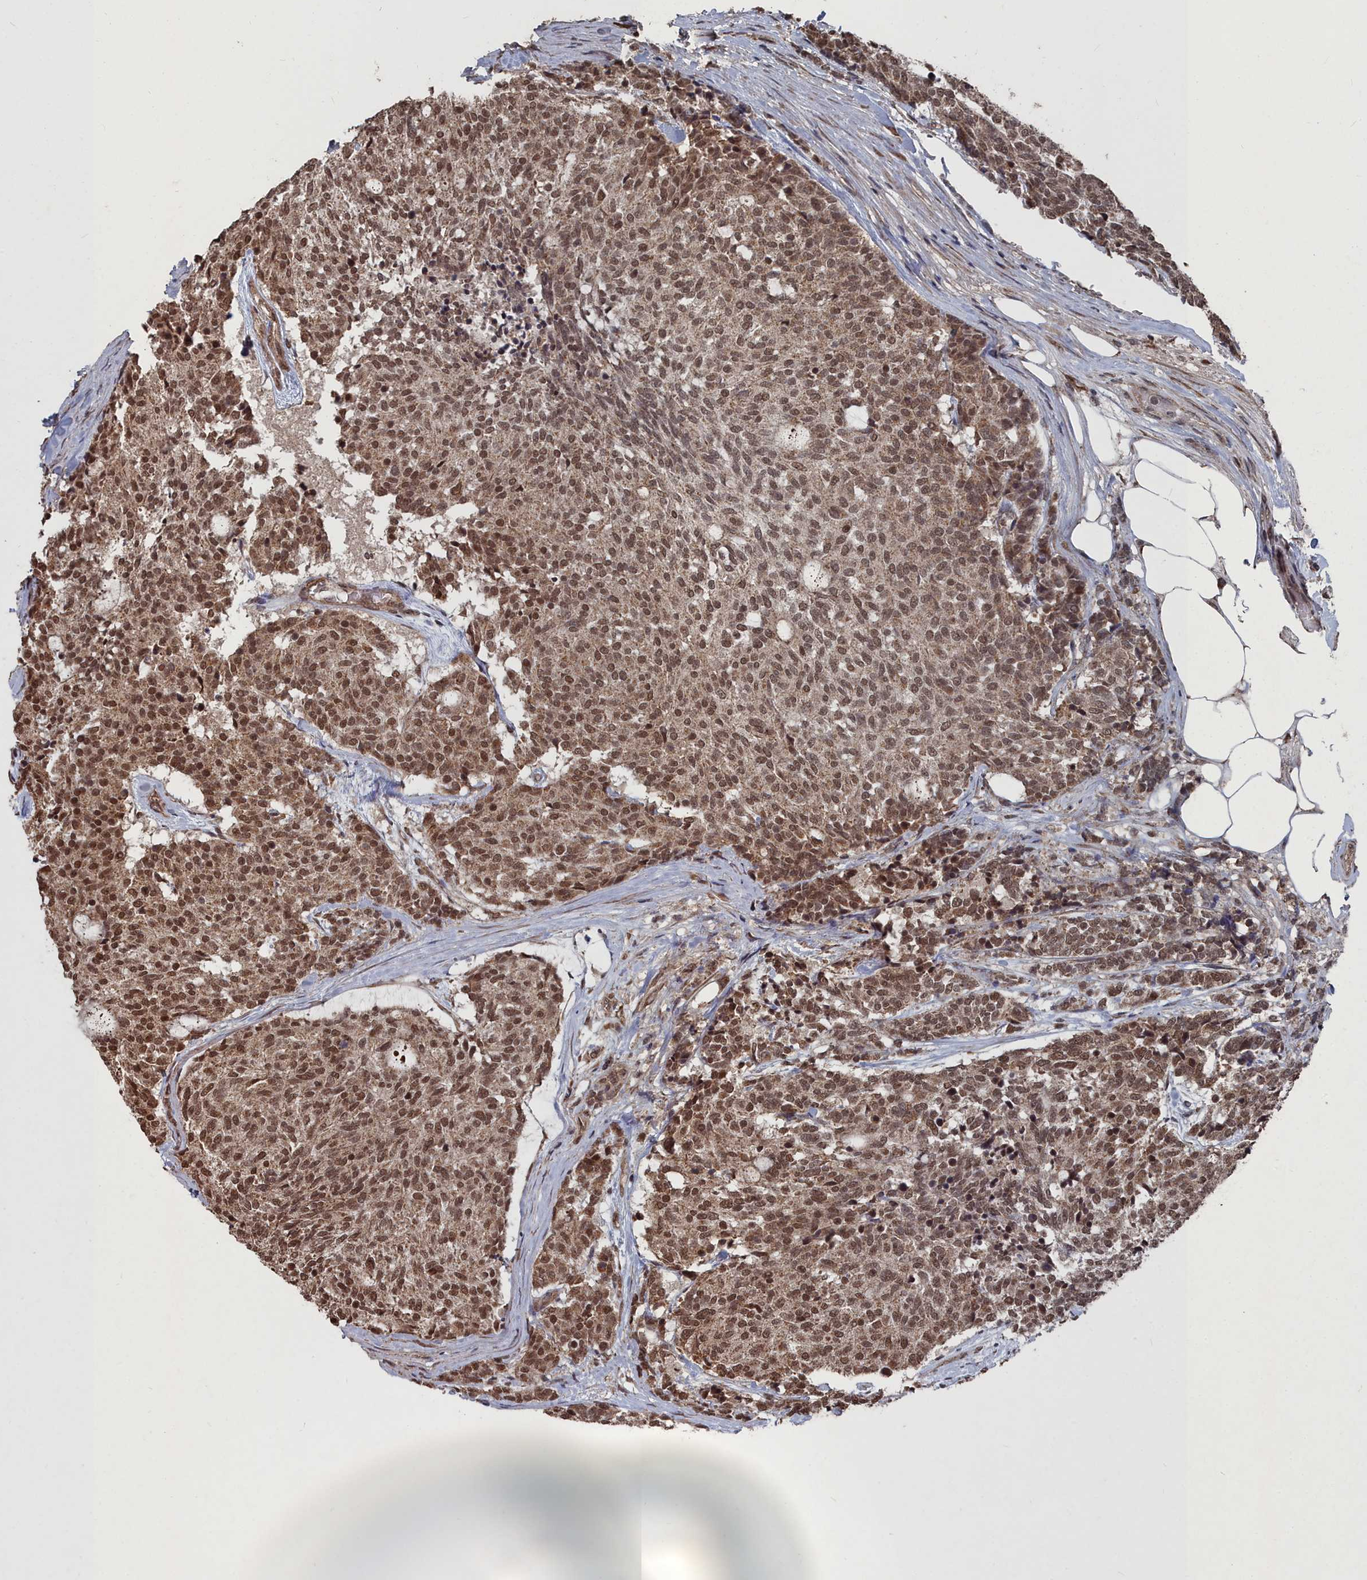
{"staining": {"intensity": "moderate", "quantity": ">75%", "location": "nuclear"}, "tissue": "carcinoid", "cell_type": "Tumor cells", "image_type": "cancer", "snomed": [{"axis": "morphology", "description": "Carcinoid, malignant, NOS"}, {"axis": "topography", "description": "Pancreas"}], "caption": "Carcinoid stained with a protein marker demonstrates moderate staining in tumor cells.", "gene": "CCNP", "patient": {"sex": "female", "age": 54}}